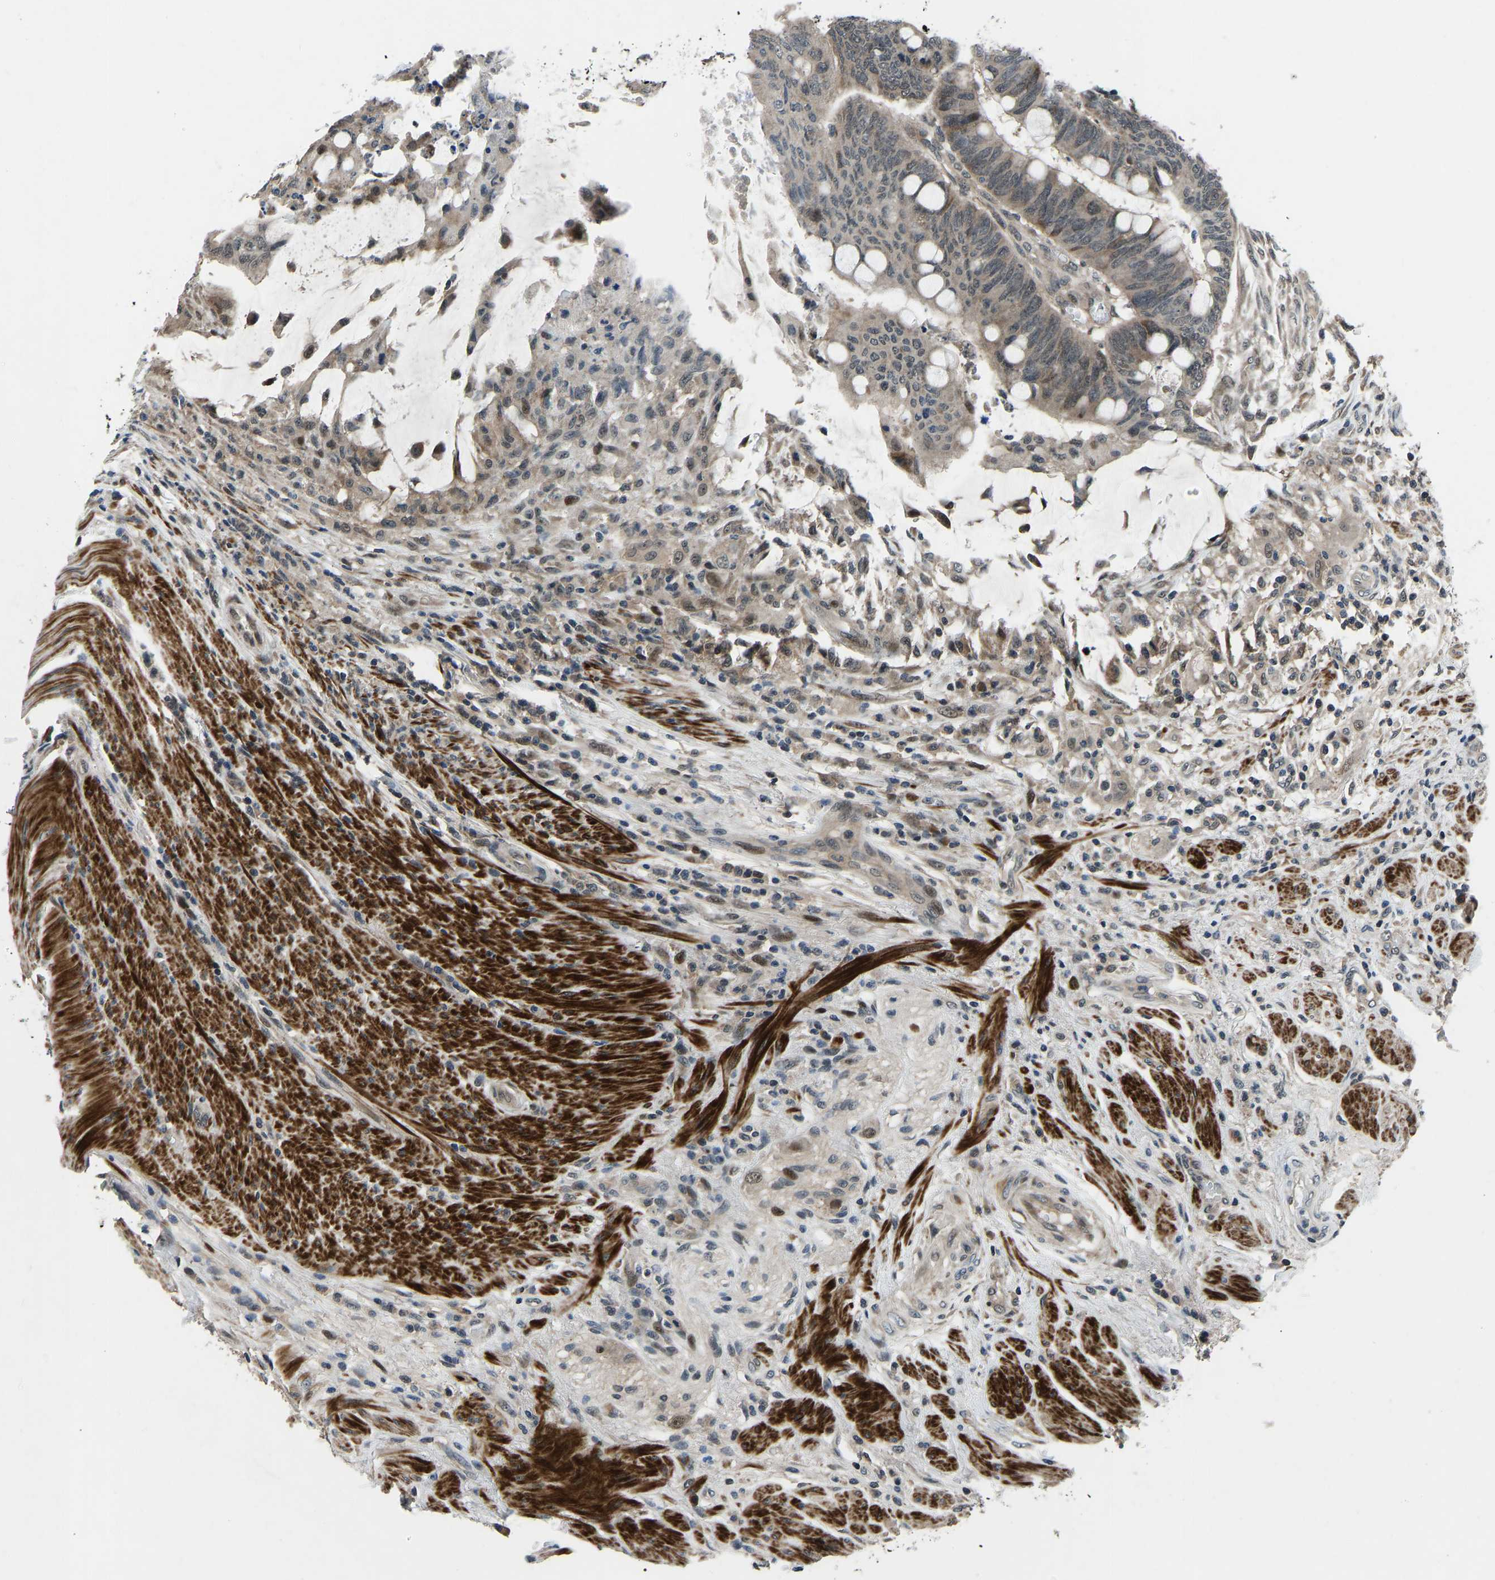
{"staining": {"intensity": "moderate", "quantity": "<25%", "location": "cytoplasmic/membranous"}, "tissue": "colorectal cancer", "cell_type": "Tumor cells", "image_type": "cancer", "snomed": [{"axis": "morphology", "description": "Normal tissue, NOS"}, {"axis": "morphology", "description": "Adenocarcinoma, NOS"}, {"axis": "topography", "description": "Rectum"}, {"axis": "topography", "description": "Peripheral nerve tissue"}], "caption": "Immunohistochemical staining of colorectal cancer (adenocarcinoma) demonstrates low levels of moderate cytoplasmic/membranous staining in approximately <25% of tumor cells.", "gene": "RLIM", "patient": {"sex": "male", "age": 92}}